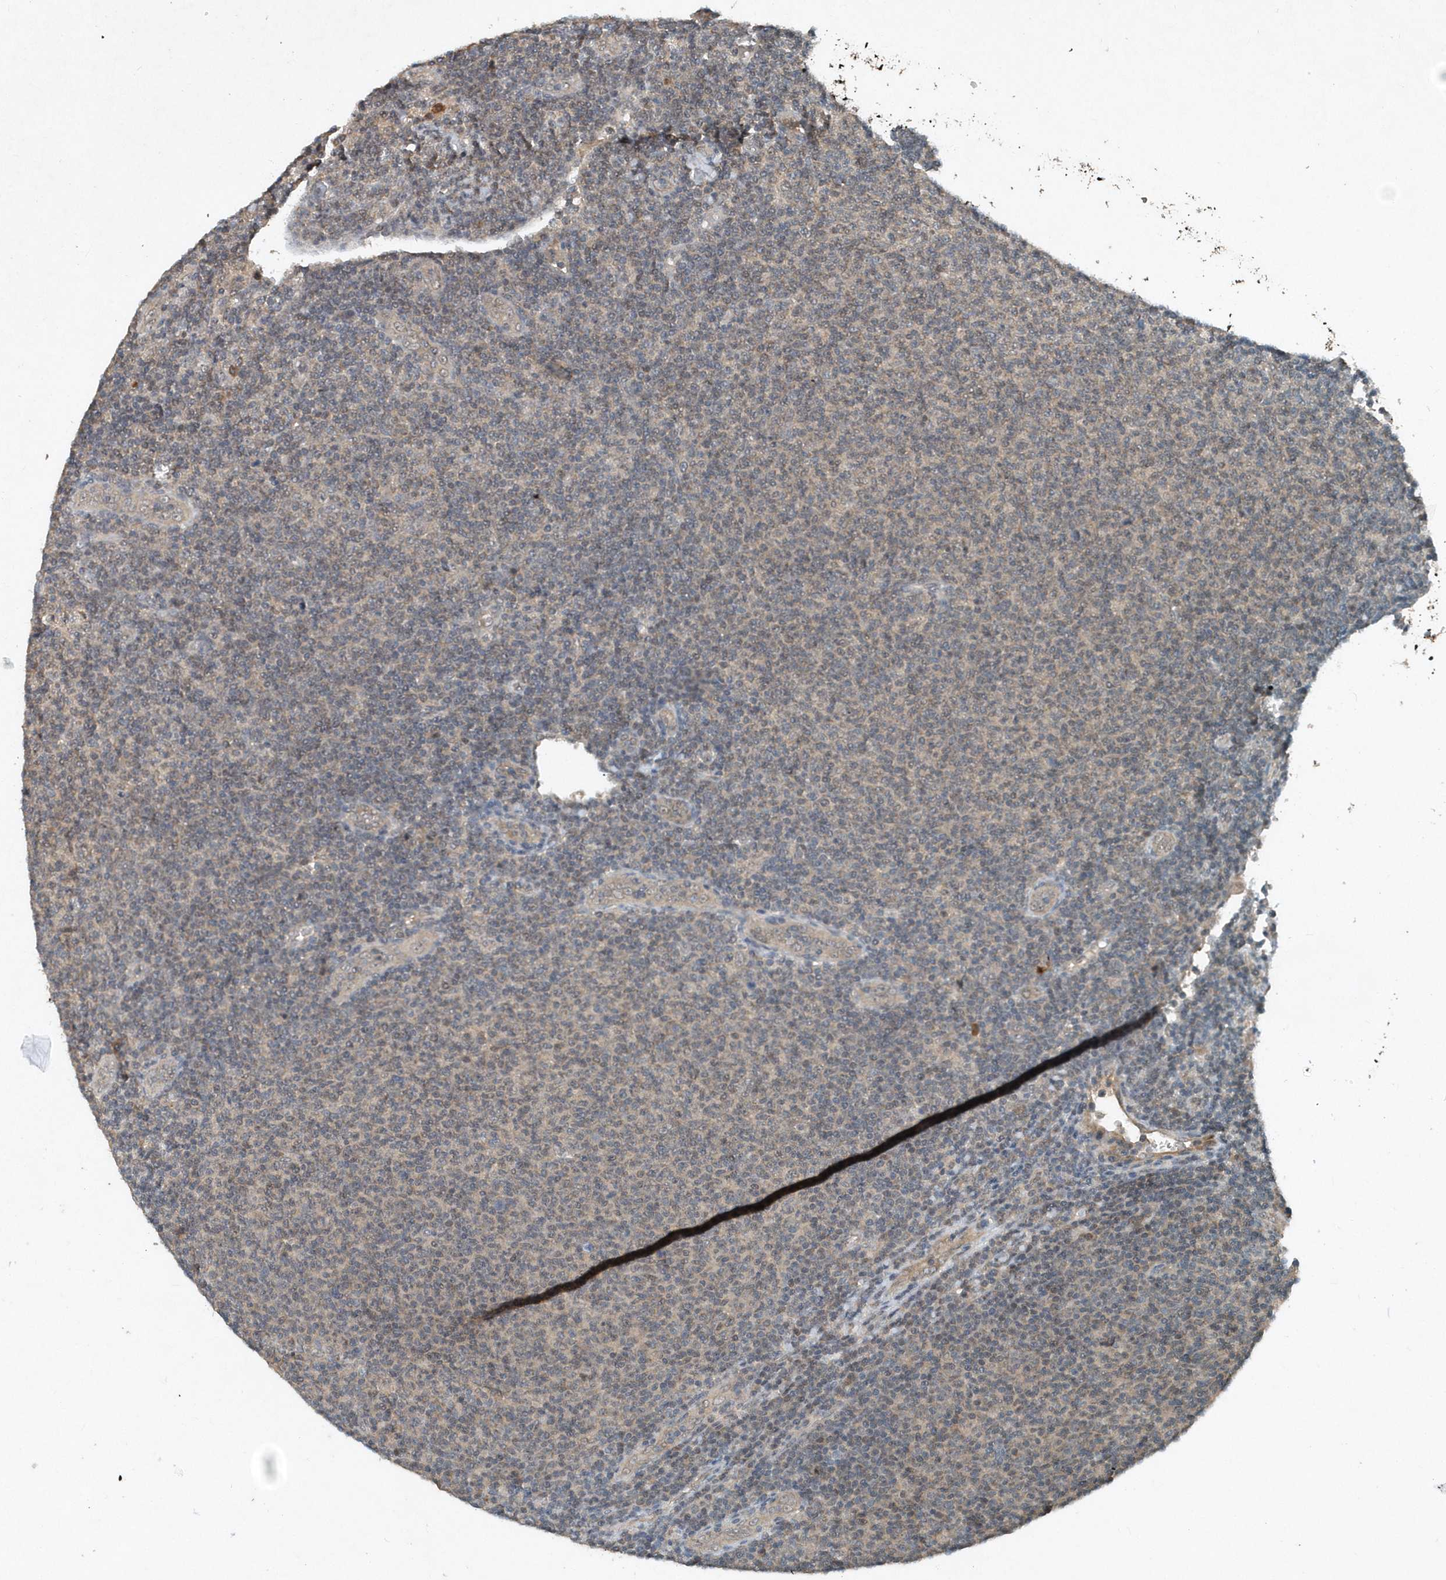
{"staining": {"intensity": "negative", "quantity": "none", "location": "none"}, "tissue": "lymphoma", "cell_type": "Tumor cells", "image_type": "cancer", "snomed": [{"axis": "morphology", "description": "Malignant lymphoma, non-Hodgkin's type, Low grade"}, {"axis": "topography", "description": "Lymph node"}], "caption": "High power microscopy micrograph of an immunohistochemistry (IHC) micrograph of lymphoma, revealing no significant staining in tumor cells. (DAB (3,3'-diaminobenzidine) immunohistochemistry visualized using brightfield microscopy, high magnification).", "gene": "SCFD2", "patient": {"sex": "male", "age": 66}}